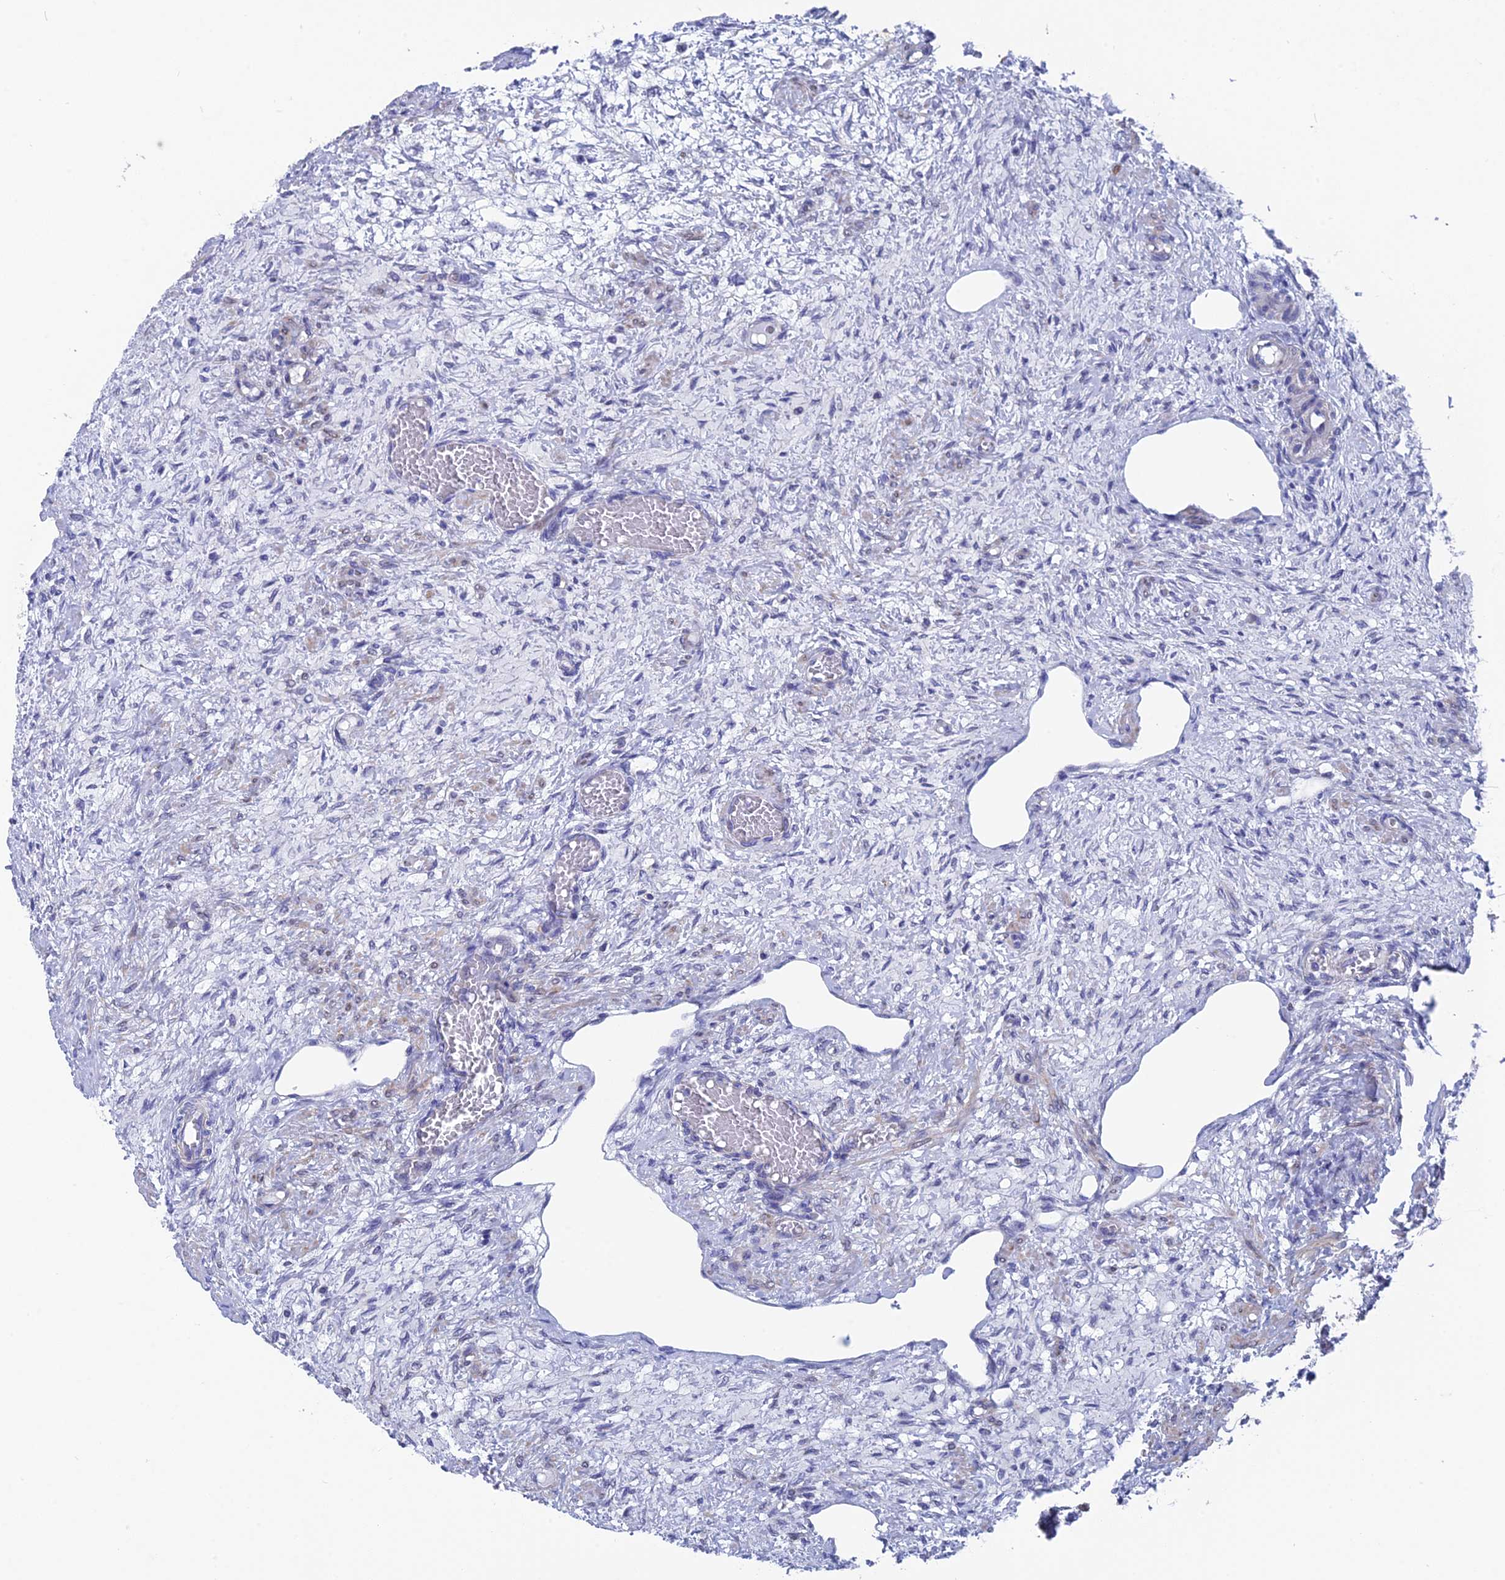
{"staining": {"intensity": "negative", "quantity": "none", "location": "none"}, "tissue": "ovary", "cell_type": "Ovarian stroma cells", "image_type": "normal", "snomed": [{"axis": "morphology", "description": "Normal tissue, NOS"}, {"axis": "topography", "description": "Ovary"}], "caption": "IHC of unremarkable human ovary demonstrates no positivity in ovarian stroma cells.", "gene": "AK4P3", "patient": {"sex": "female", "age": 27}}